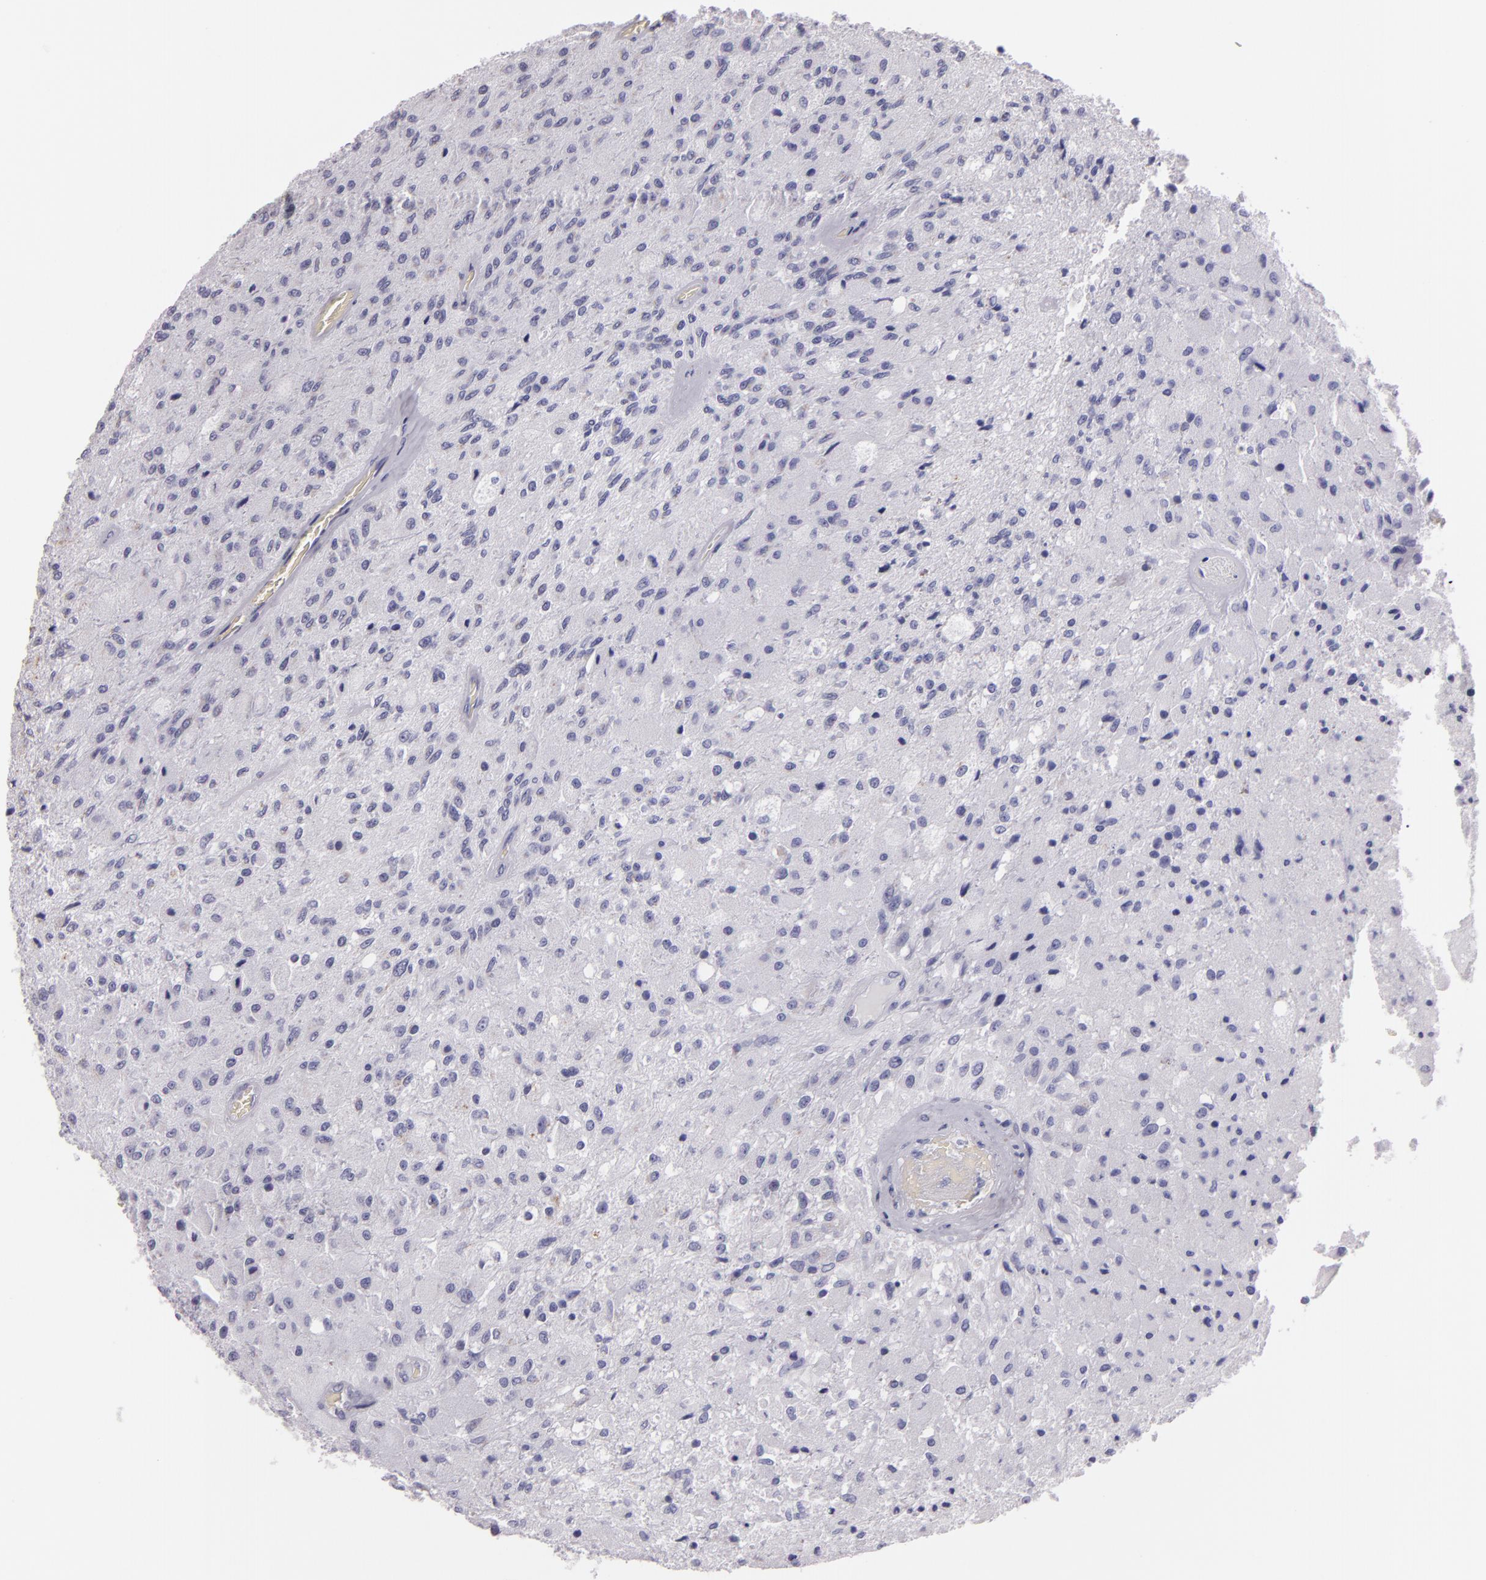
{"staining": {"intensity": "negative", "quantity": "none", "location": "none"}, "tissue": "glioma", "cell_type": "Tumor cells", "image_type": "cancer", "snomed": [{"axis": "morphology", "description": "Normal tissue, NOS"}, {"axis": "morphology", "description": "Glioma, malignant, High grade"}, {"axis": "topography", "description": "Cerebral cortex"}], "caption": "IHC image of human malignant high-grade glioma stained for a protein (brown), which shows no expression in tumor cells.", "gene": "MUC5AC", "patient": {"sex": "male", "age": 77}}